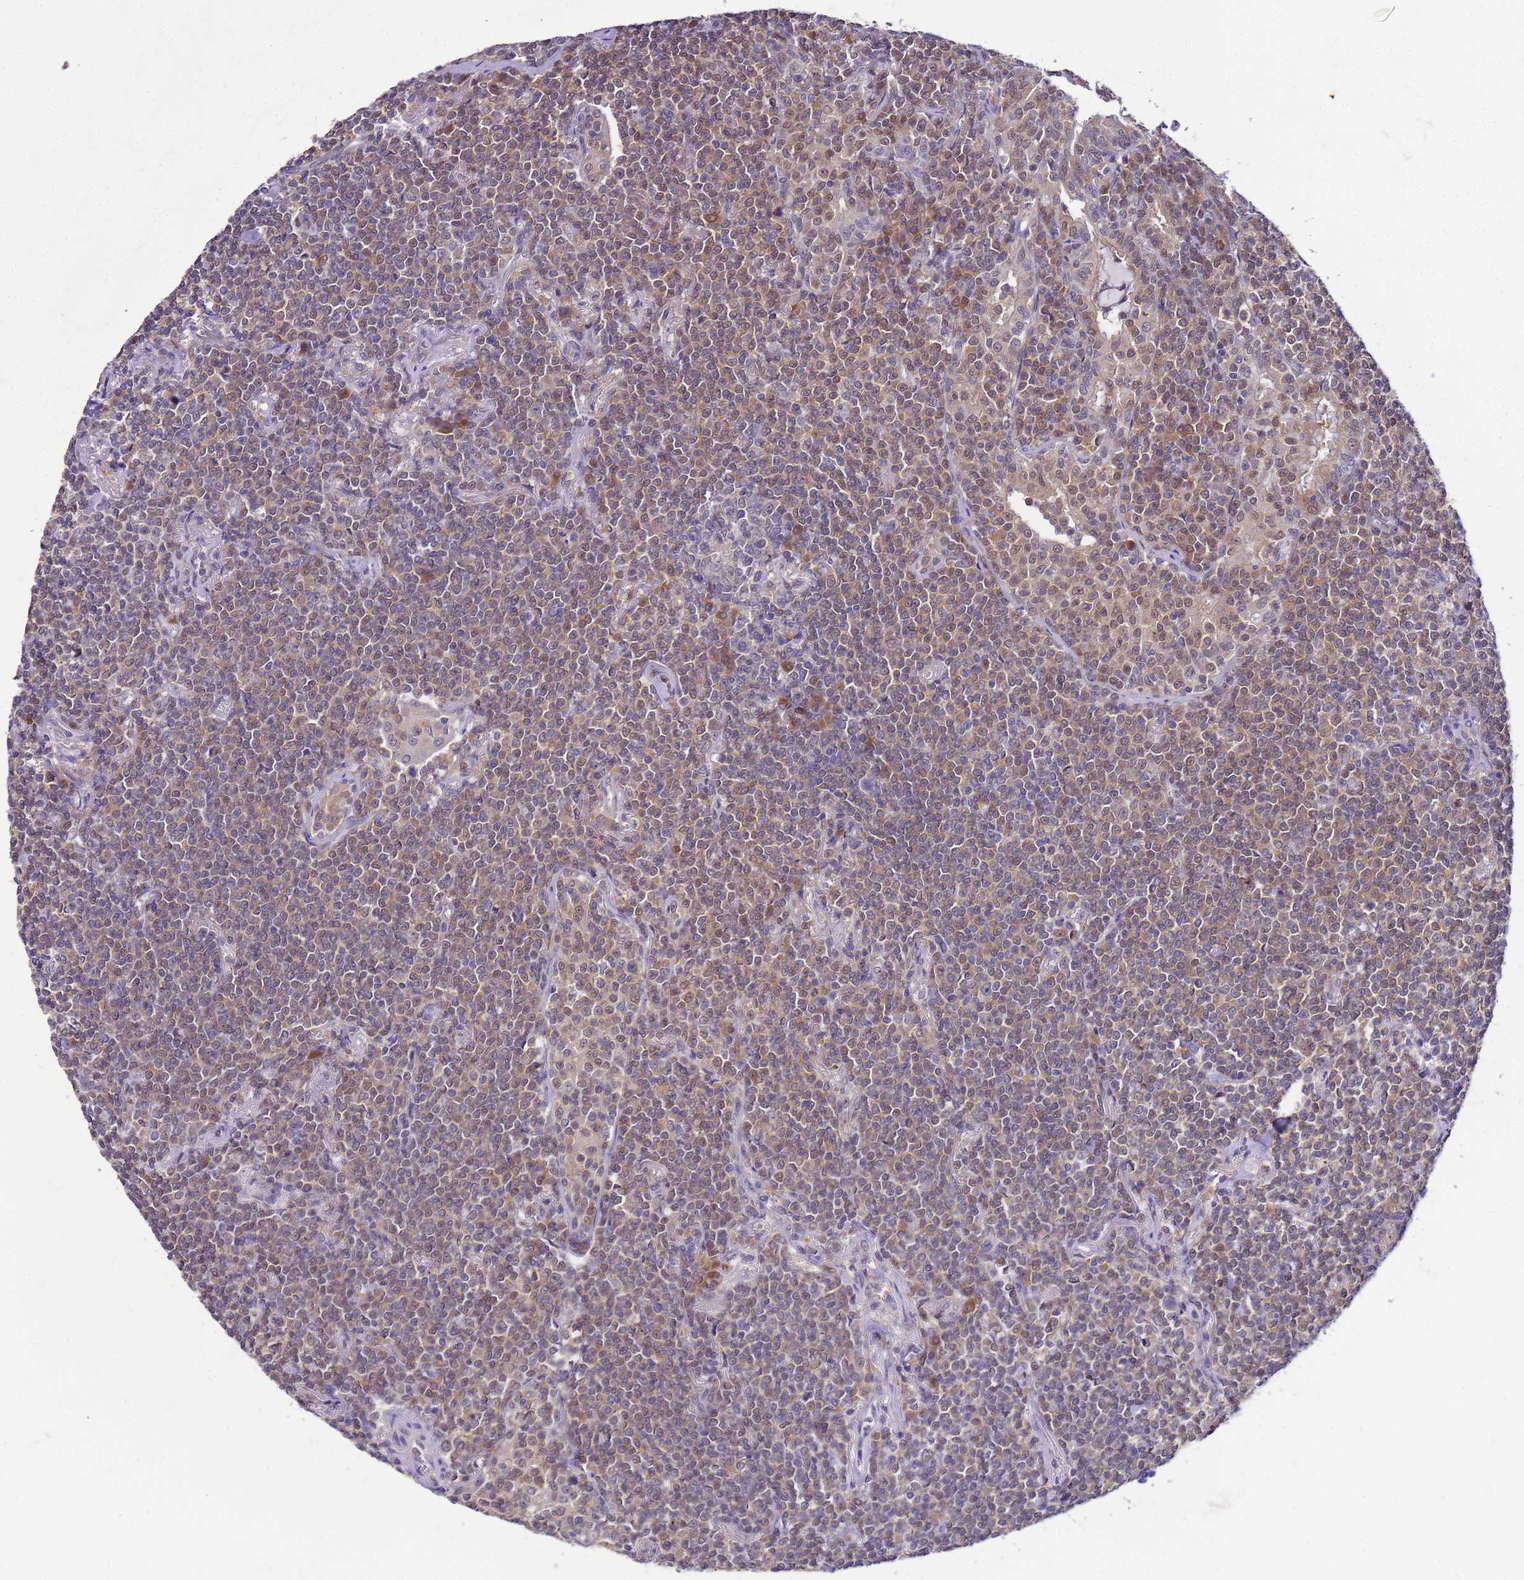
{"staining": {"intensity": "weak", "quantity": "25%-75%", "location": "cytoplasmic/membranous"}, "tissue": "lymphoma", "cell_type": "Tumor cells", "image_type": "cancer", "snomed": [{"axis": "morphology", "description": "Malignant lymphoma, non-Hodgkin's type, Low grade"}, {"axis": "topography", "description": "Lung"}], "caption": "Immunohistochemical staining of malignant lymphoma, non-Hodgkin's type (low-grade) displays weak cytoplasmic/membranous protein staining in approximately 25%-75% of tumor cells.", "gene": "DDI2", "patient": {"sex": "female", "age": 71}}